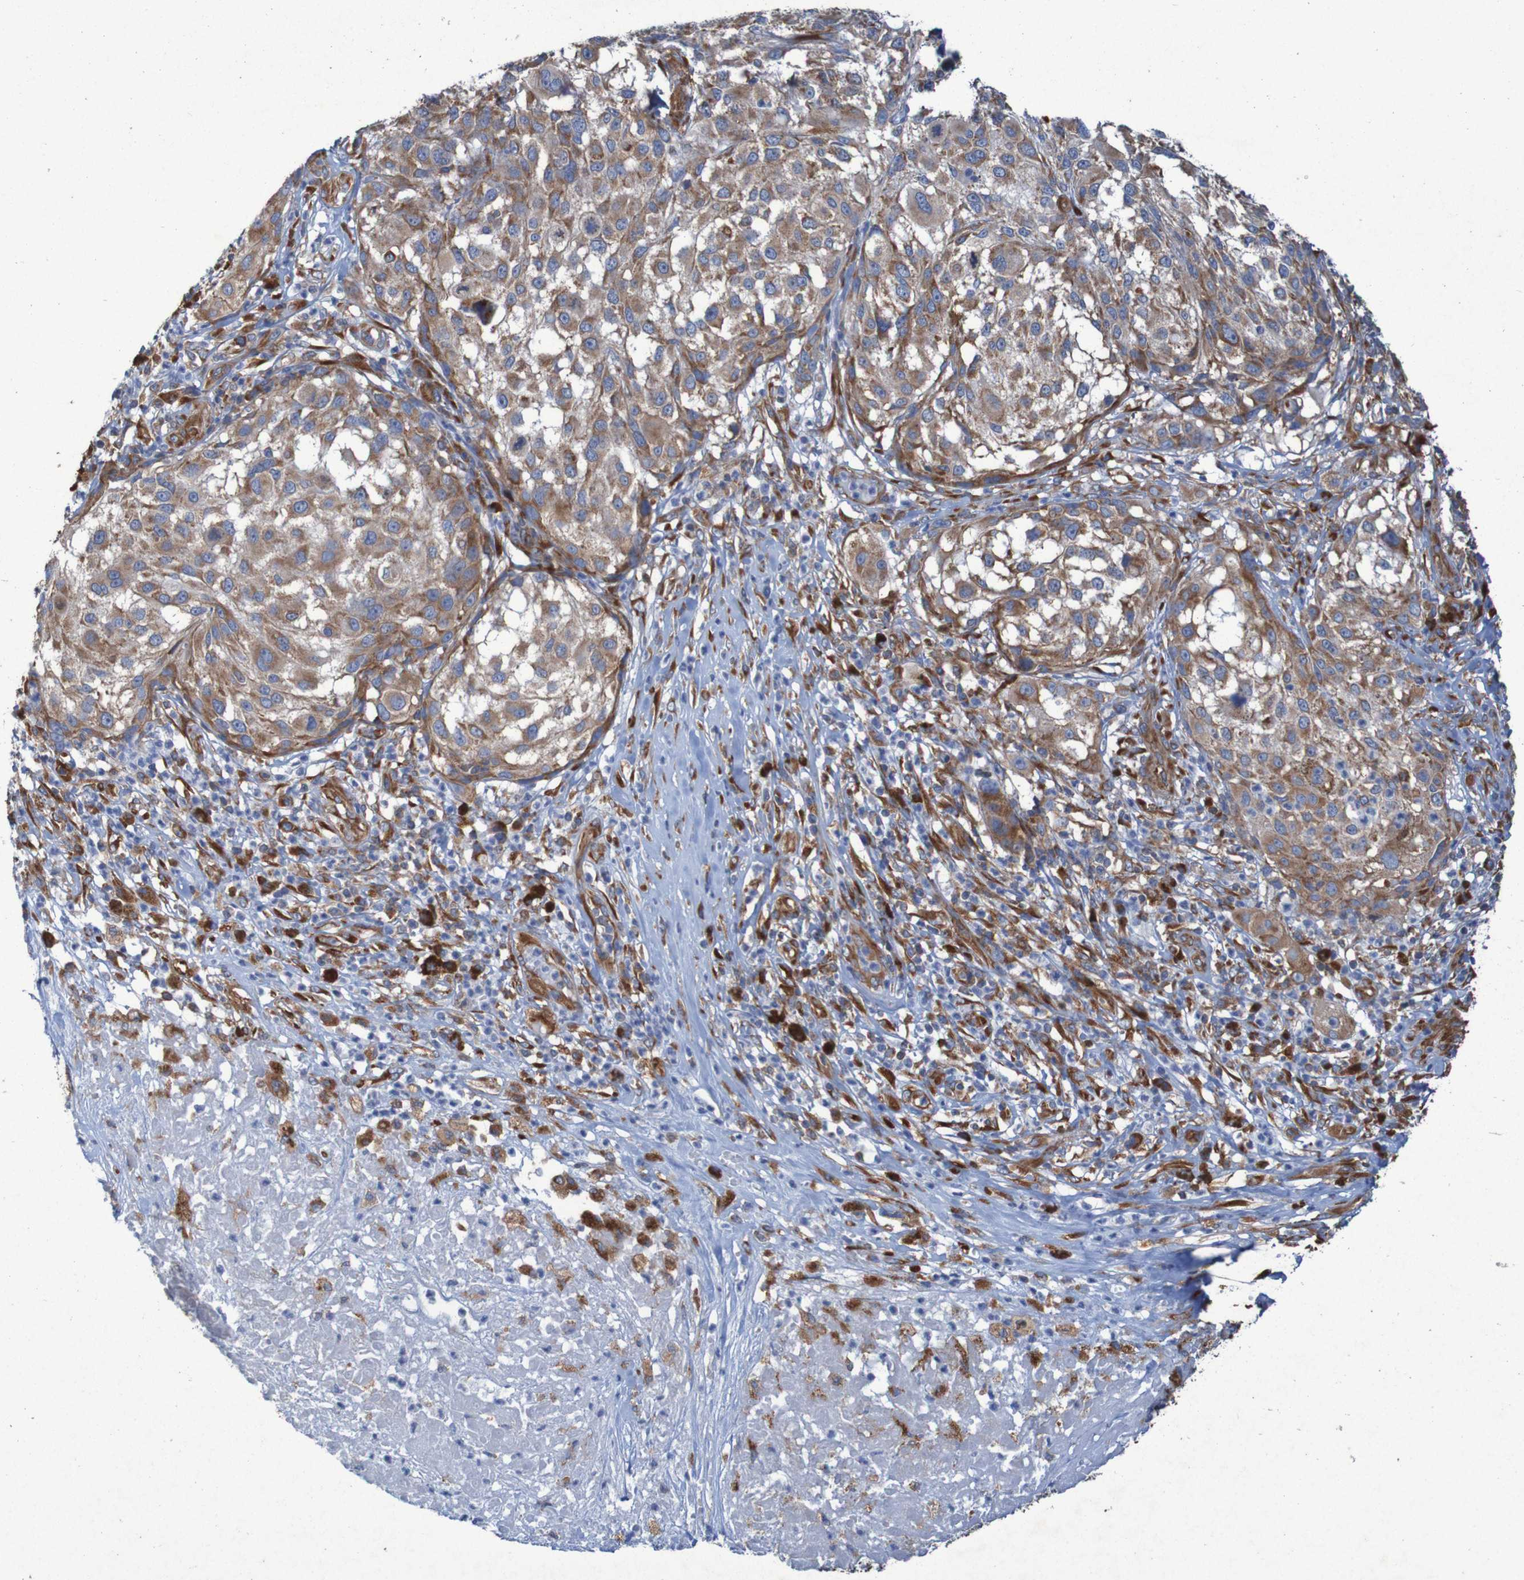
{"staining": {"intensity": "moderate", "quantity": ">75%", "location": "cytoplasmic/membranous"}, "tissue": "melanoma", "cell_type": "Tumor cells", "image_type": "cancer", "snomed": [{"axis": "morphology", "description": "Necrosis, NOS"}, {"axis": "morphology", "description": "Malignant melanoma, NOS"}, {"axis": "topography", "description": "Skin"}], "caption": "Human malignant melanoma stained for a protein (brown) demonstrates moderate cytoplasmic/membranous positive staining in about >75% of tumor cells.", "gene": "RPL10", "patient": {"sex": "female", "age": 87}}